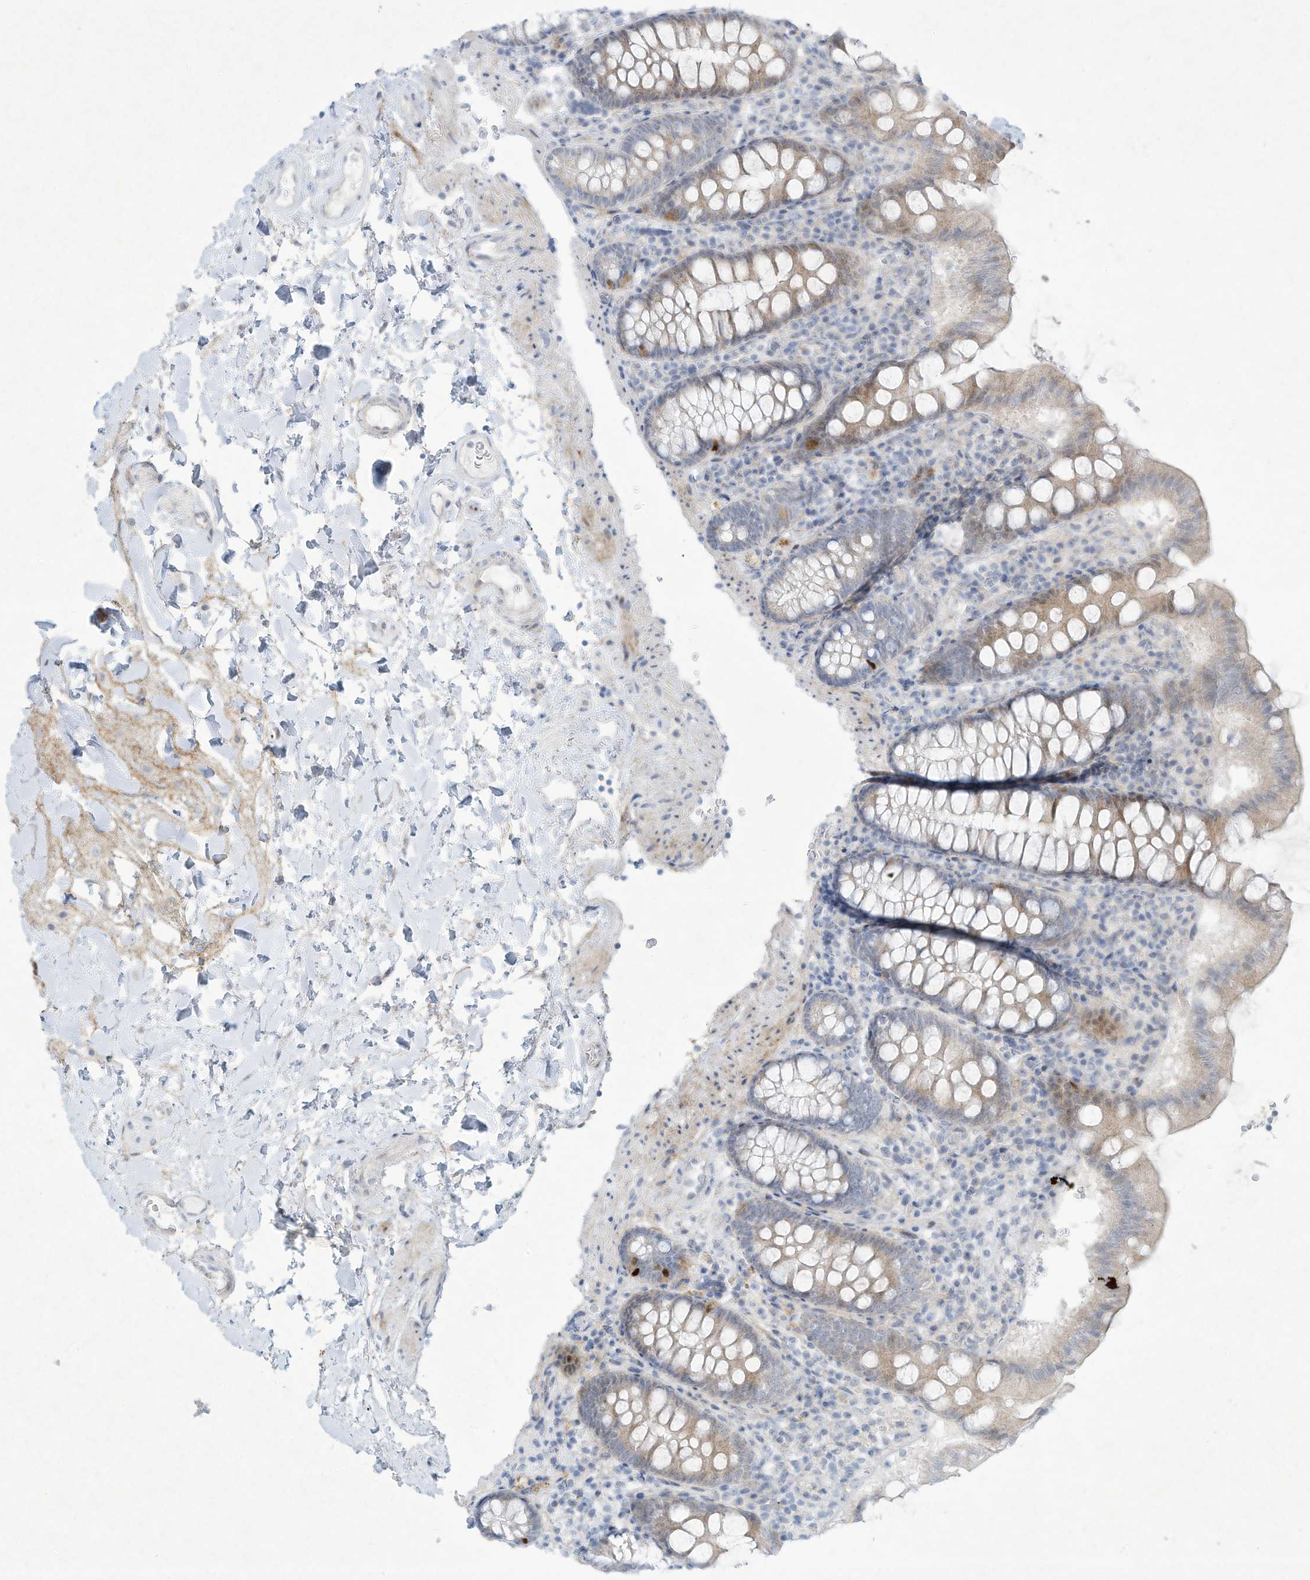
{"staining": {"intensity": "negative", "quantity": "none", "location": "none"}, "tissue": "colon", "cell_type": "Endothelial cells", "image_type": "normal", "snomed": [{"axis": "morphology", "description": "Normal tissue, NOS"}, {"axis": "topography", "description": "Colon"}], "caption": "Image shows no significant protein staining in endothelial cells of normal colon. Brightfield microscopy of immunohistochemistry (IHC) stained with DAB (3,3'-diaminobenzidine) (brown) and hematoxylin (blue), captured at high magnification.", "gene": "PAX6", "patient": {"sex": "female", "age": 79}}